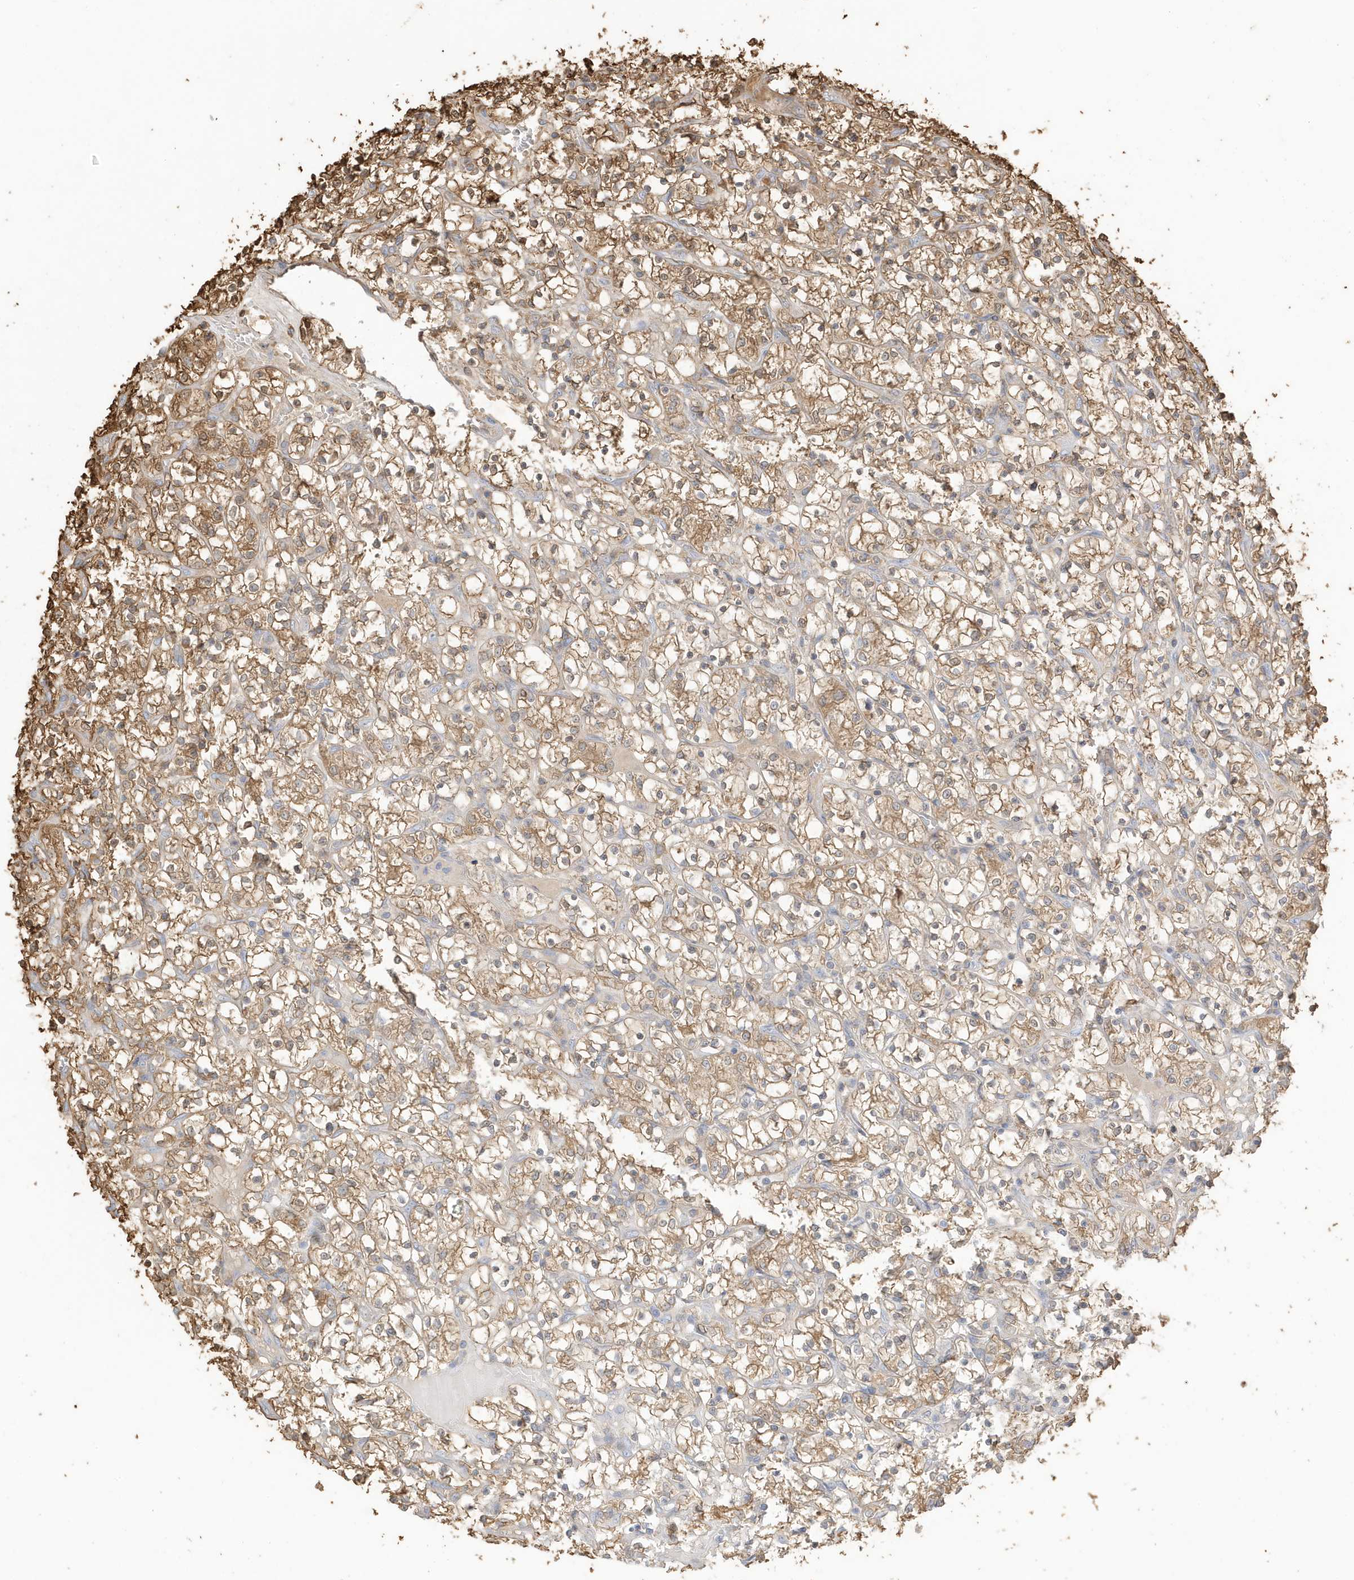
{"staining": {"intensity": "moderate", "quantity": ">75%", "location": "cytoplasmic/membranous"}, "tissue": "renal cancer", "cell_type": "Tumor cells", "image_type": "cancer", "snomed": [{"axis": "morphology", "description": "Adenocarcinoma, NOS"}, {"axis": "topography", "description": "Kidney"}], "caption": "This micrograph shows IHC staining of renal cancer (adenocarcinoma), with medium moderate cytoplasmic/membranous expression in about >75% of tumor cells.", "gene": "AZI2", "patient": {"sex": "female", "age": 69}}